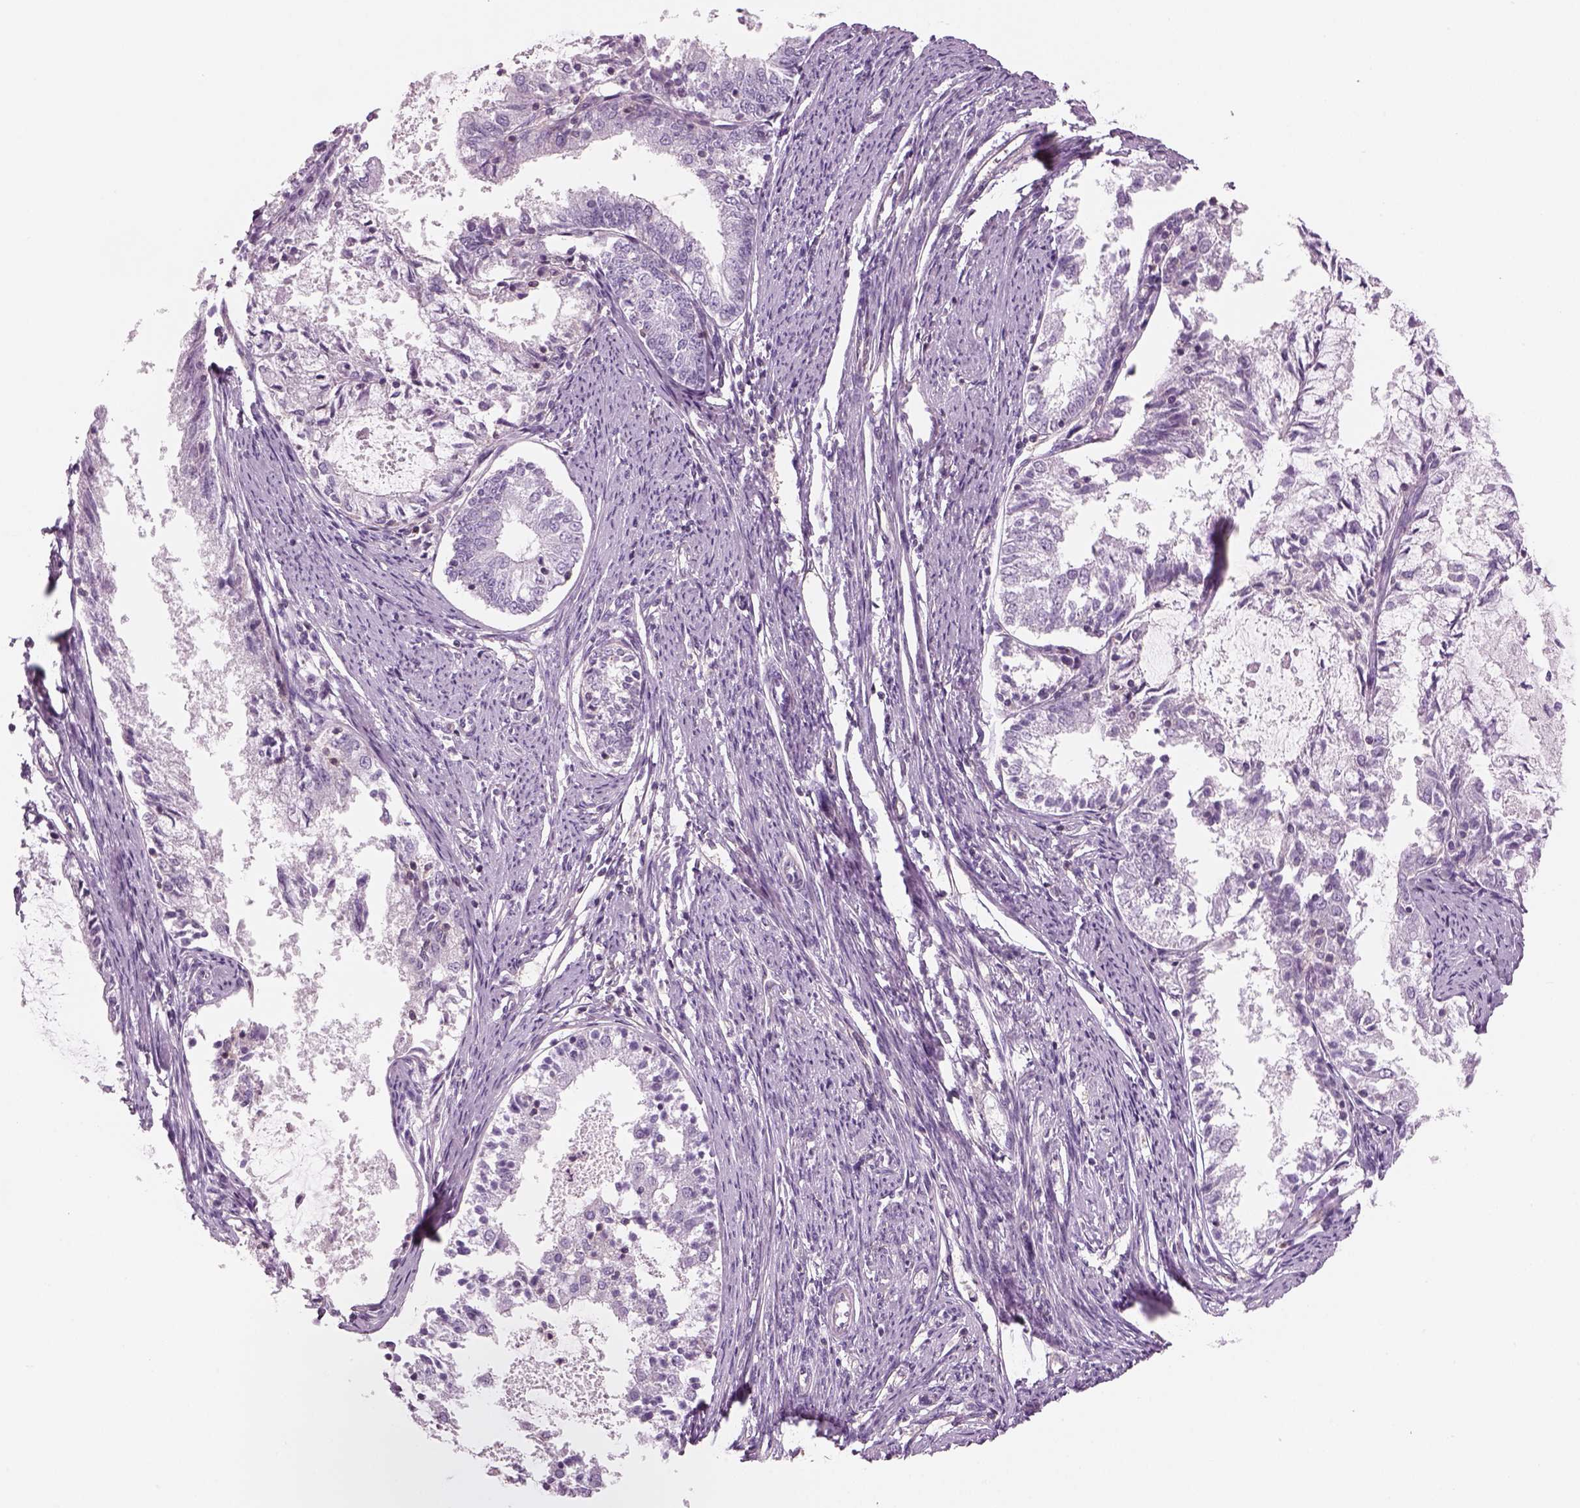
{"staining": {"intensity": "negative", "quantity": "none", "location": "none"}, "tissue": "endometrial cancer", "cell_type": "Tumor cells", "image_type": "cancer", "snomed": [{"axis": "morphology", "description": "Adenocarcinoma, NOS"}, {"axis": "topography", "description": "Endometrium"}], "caption": "Immunohistochemistry (IHC) of adenocarcinoma (endometrial) displays no expression in tumor cells.", "gene": "SLC1A7", "patient": {"sex": "female", "age": 57}}